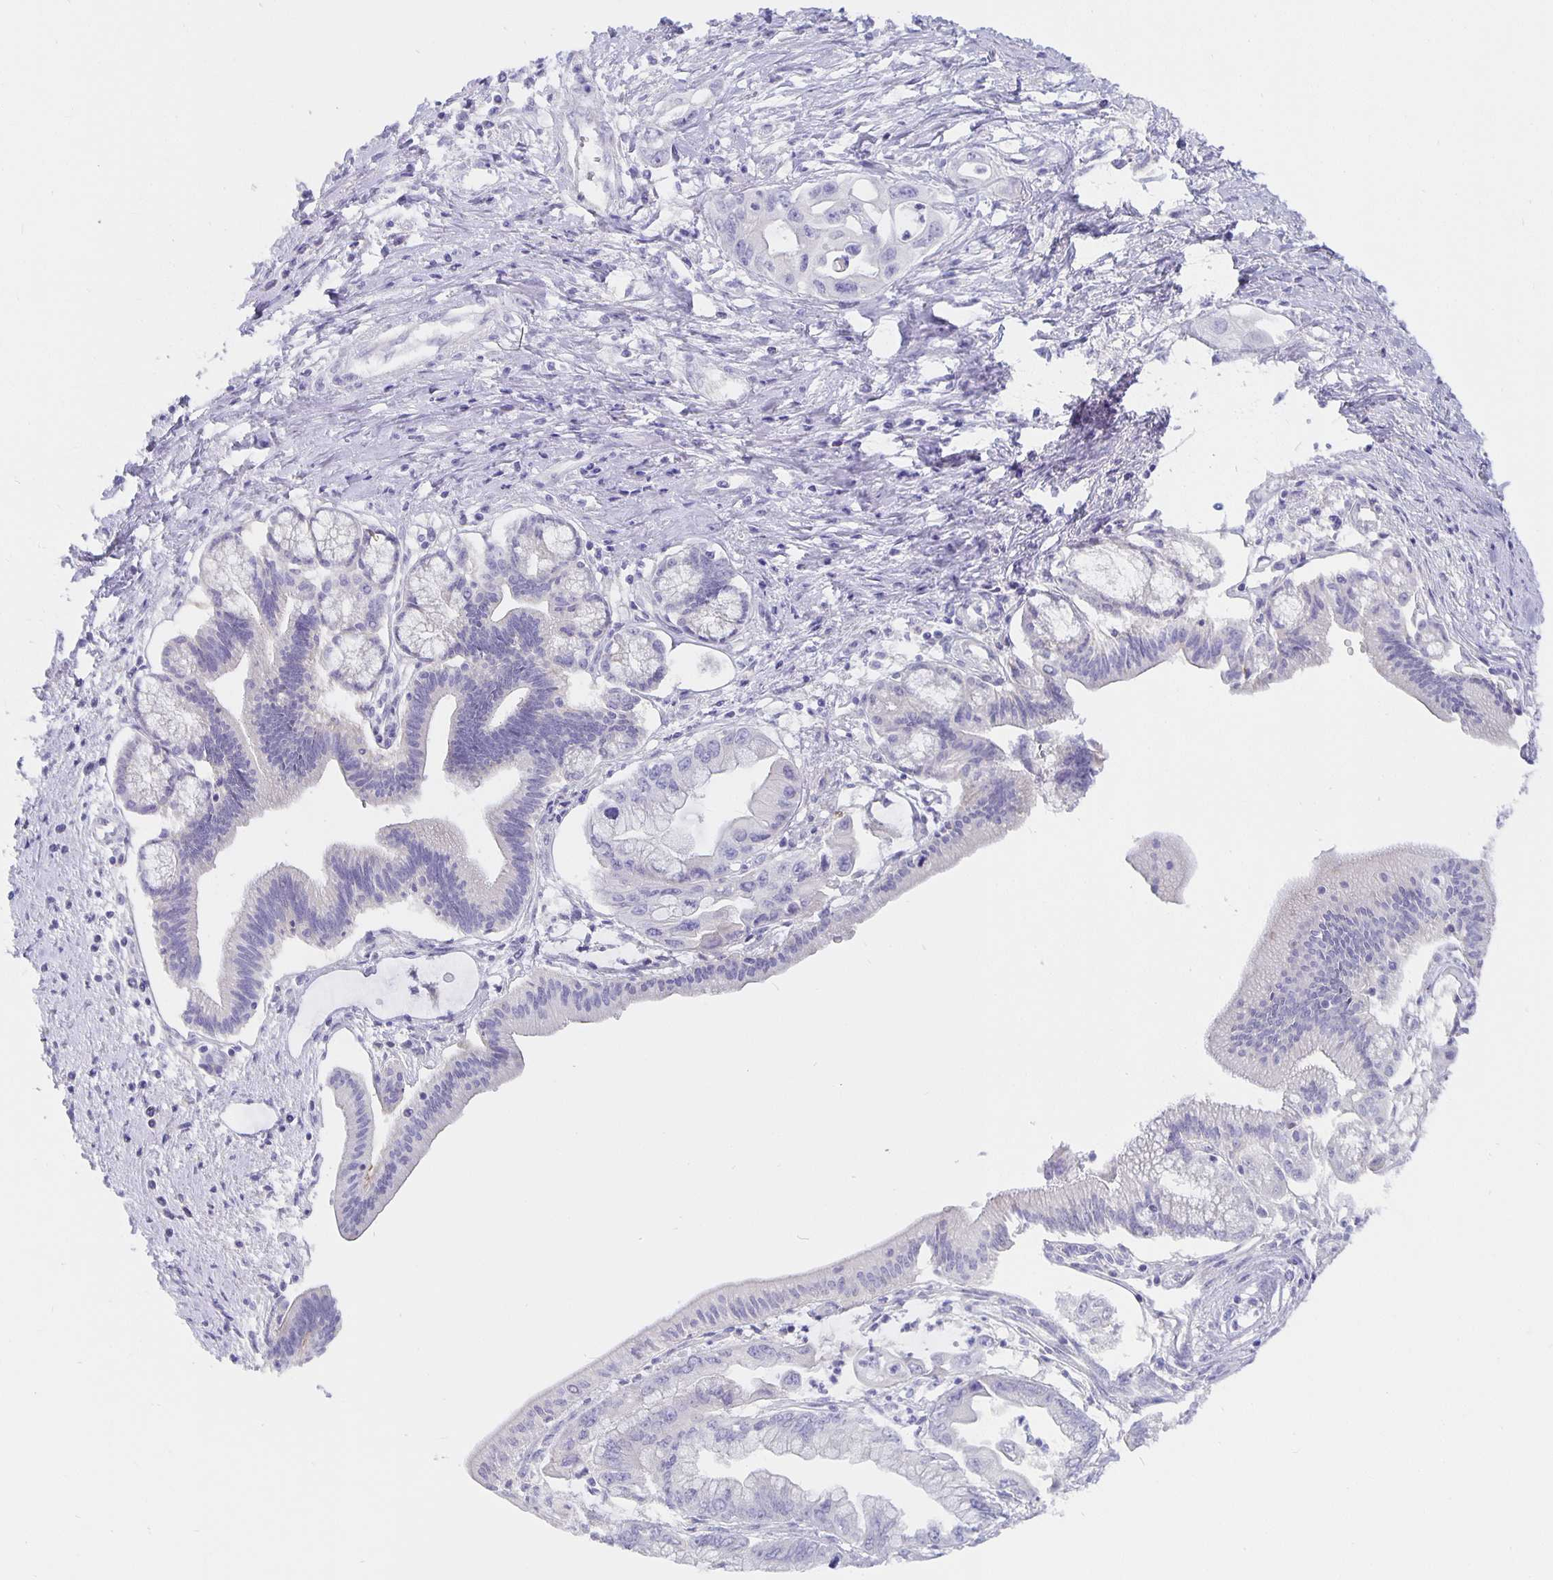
{"staining": {"intensity": "negative", "quantity": "none", "location": "none"}, "tissue": "pancreatic cancer", "cell_type": "Tumor cells", "image_type": "cancer", "snomed": [{"axis": "morphology", "description": "Adenocarcinoma, NOS"}, {"axis": "topography", "description": "Pancreas"}], "caption": "Micrograph shows no protein positivity in tumor cells of pancreatic cancer (adenocarcinoma) tissue.", "gene": "CFAP74", "patient": {"sex": "male", "age": 61}}